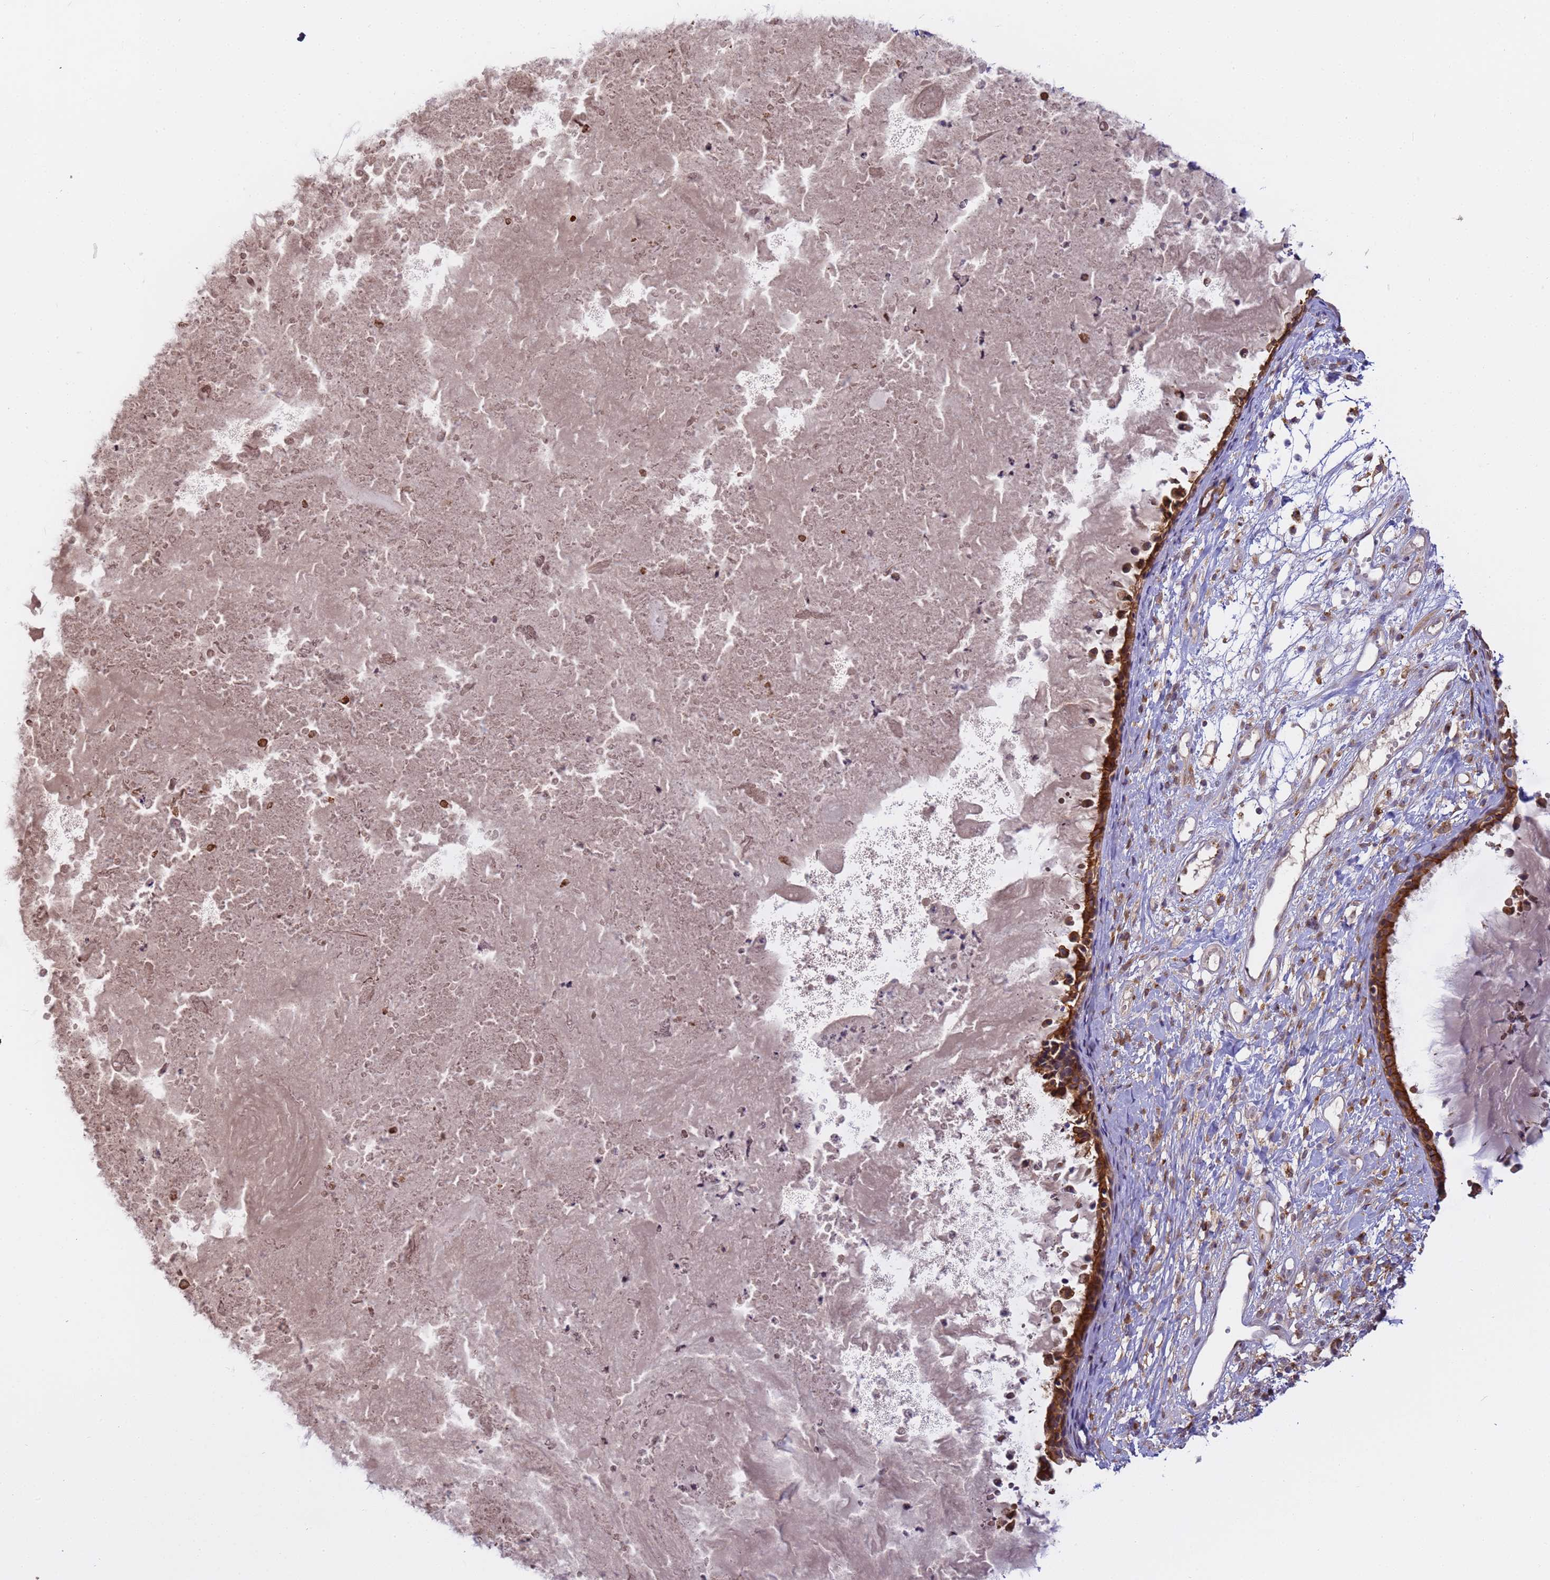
{"staining": {"intensity": "strong", "quantity": ">75%", "location": "cytoplasmic/membranous"}, "tissue": "nasopharynx", "cell_type": "Respiratory epithelial cells", "image_type": "normal", "snomed": [{"axis": "morphology", "description": "Normal tissue, NOS"}, {"axis": "topography", "description": "Nasopharynx"}], "caption": "Brown immunohistochemical staining in unremarkable nasopharynx shows strong cytoplasmic/membranous positivity in approximately >75% of respiratory epithelial cells. The protein is shown in brown color, while the nuclei are stained blue.", "gene": "M6PR", "patient": {"sex": "male", "age": 22}}